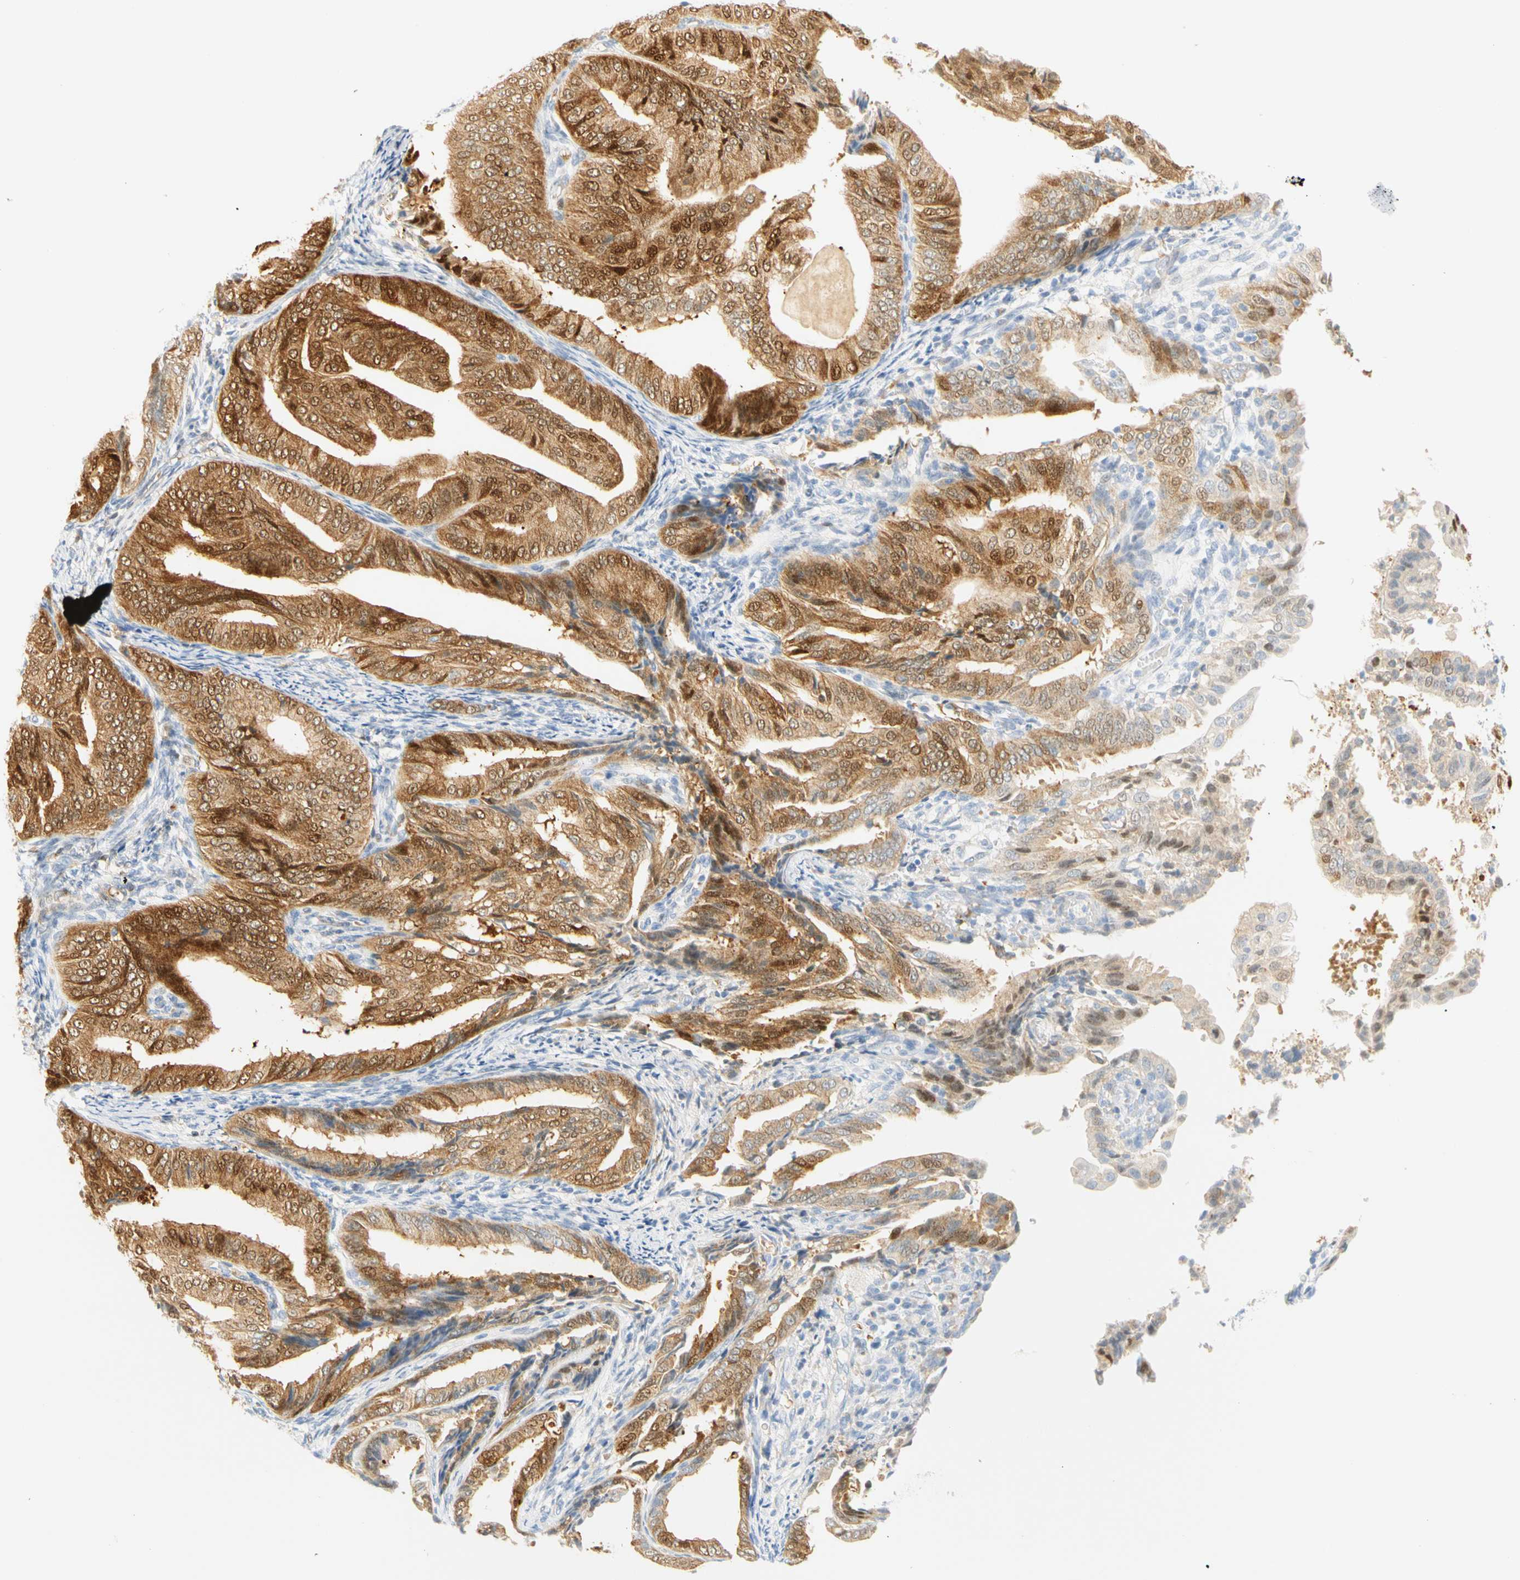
{"staining": {"intensity": "moderate", "quantity": ">75%", "location": "cytoplasmic/membranous"}, "tissue": "endometrial cancer", "cell_type": "Tumor cells", "image_type": "cancer", "snomed": [{"axis": "morphology", "description": "Adenocarcinoma, NOS"}, {"axis": "topography", "description": "Endometrium"}], "caption": "Endometrial adenocarcinoma stained with a protein marker reveals moderate staining in tumor cells.", "gene": "SELENBP1", "patient": {"sex": "female", "age": 58}}